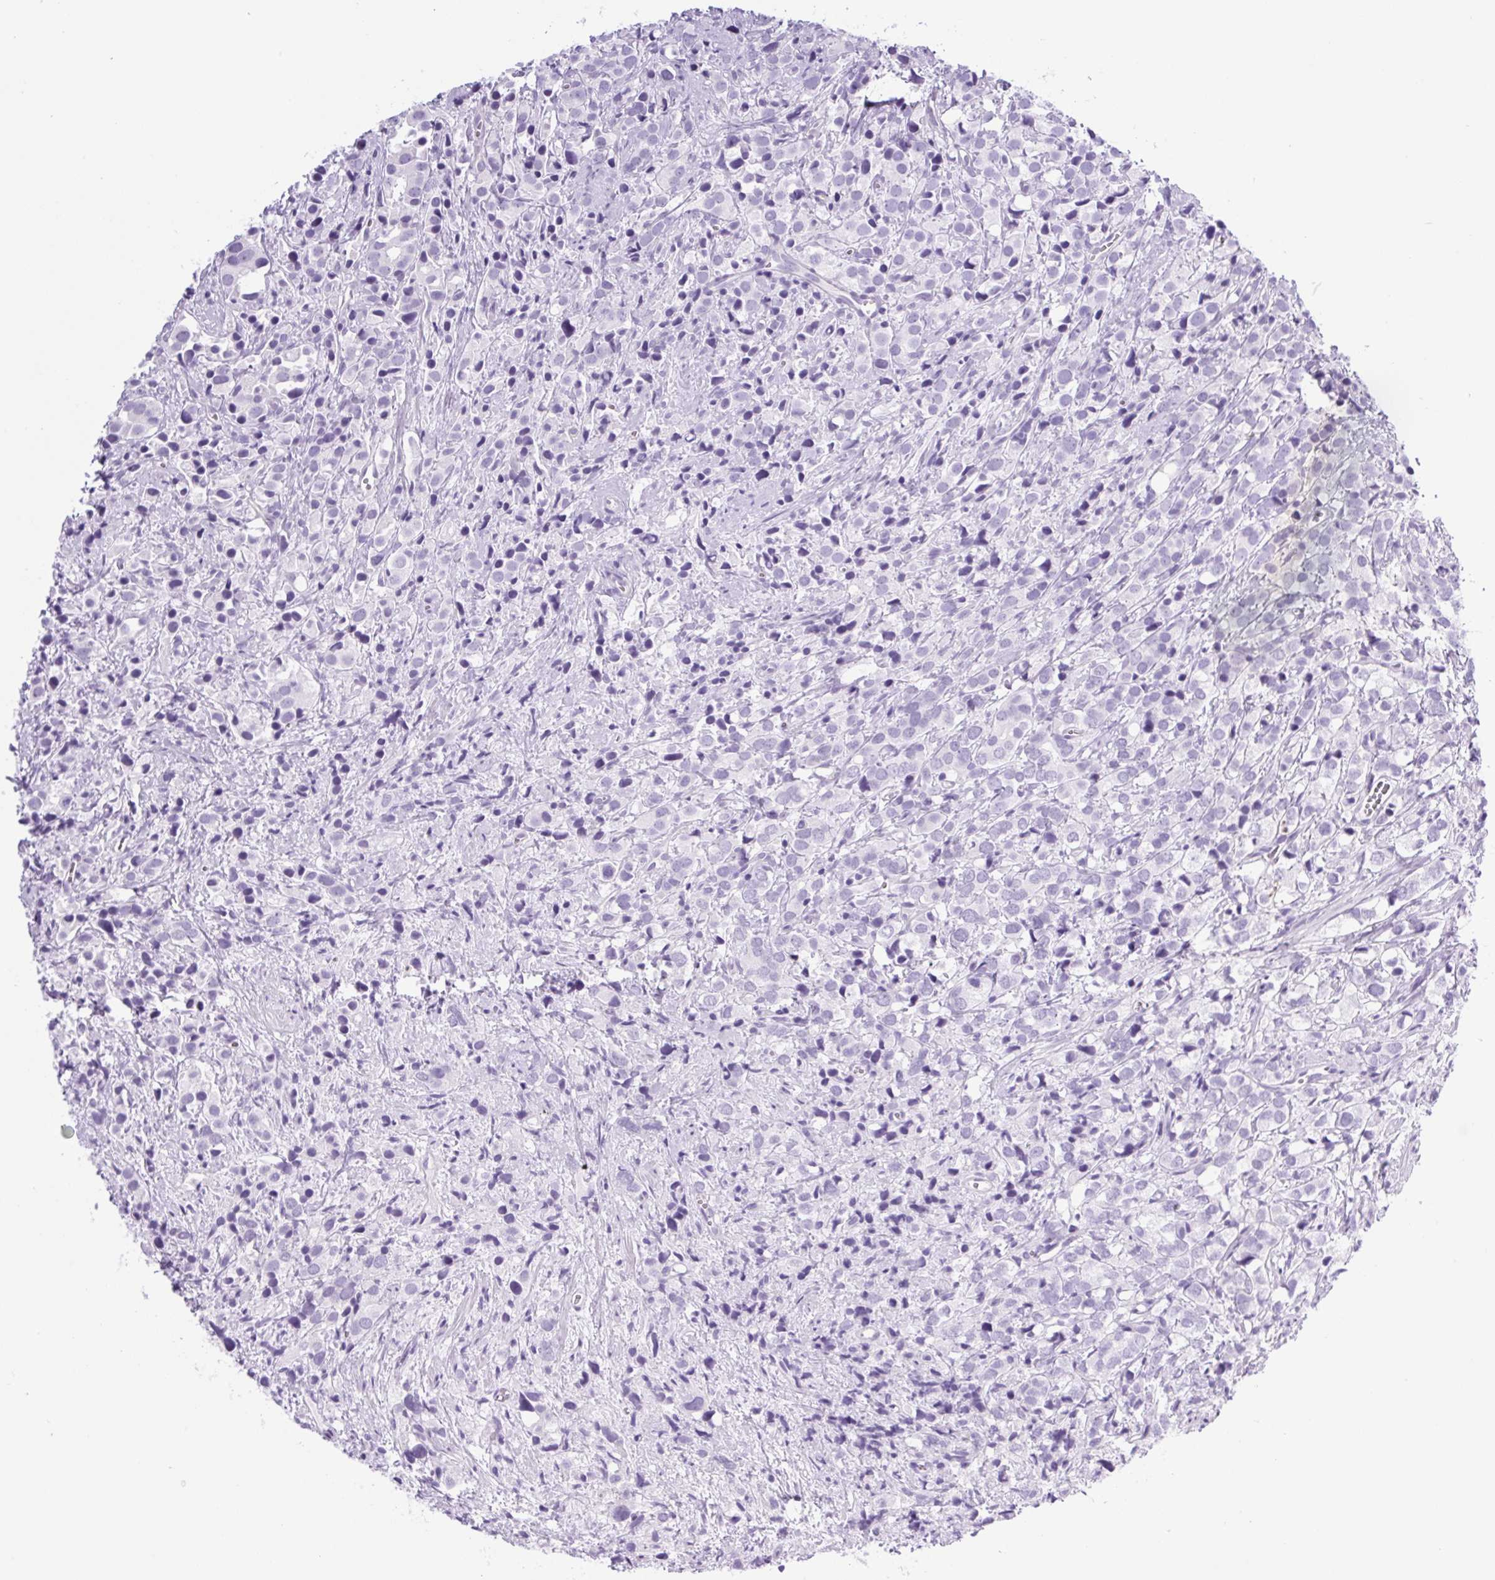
{"staining": {"intensity": "negative", "quantity": "none", "location": "none"}, "tissue": "prostate cancer", "cell_type": "Tumor cells", "image_type": "cancer", "snomed": [{"axis": "morphology", "description": "Adenocarcinoma, High grade"}, {"axis": "topography", "description": "Prostate"}], "caption": "High magnification brightfield microscopy of adenocarcinoma (high-grade) (prostate) stained with DAB (3,3'-diaminobenzidine) (brown) and counterstained with hematoxylin (blue): tumor cells show no significant expression. Nuclei are stained in blue.", "gene": "SPACA5B", "patient": {"sex": "male", "age": 86}}